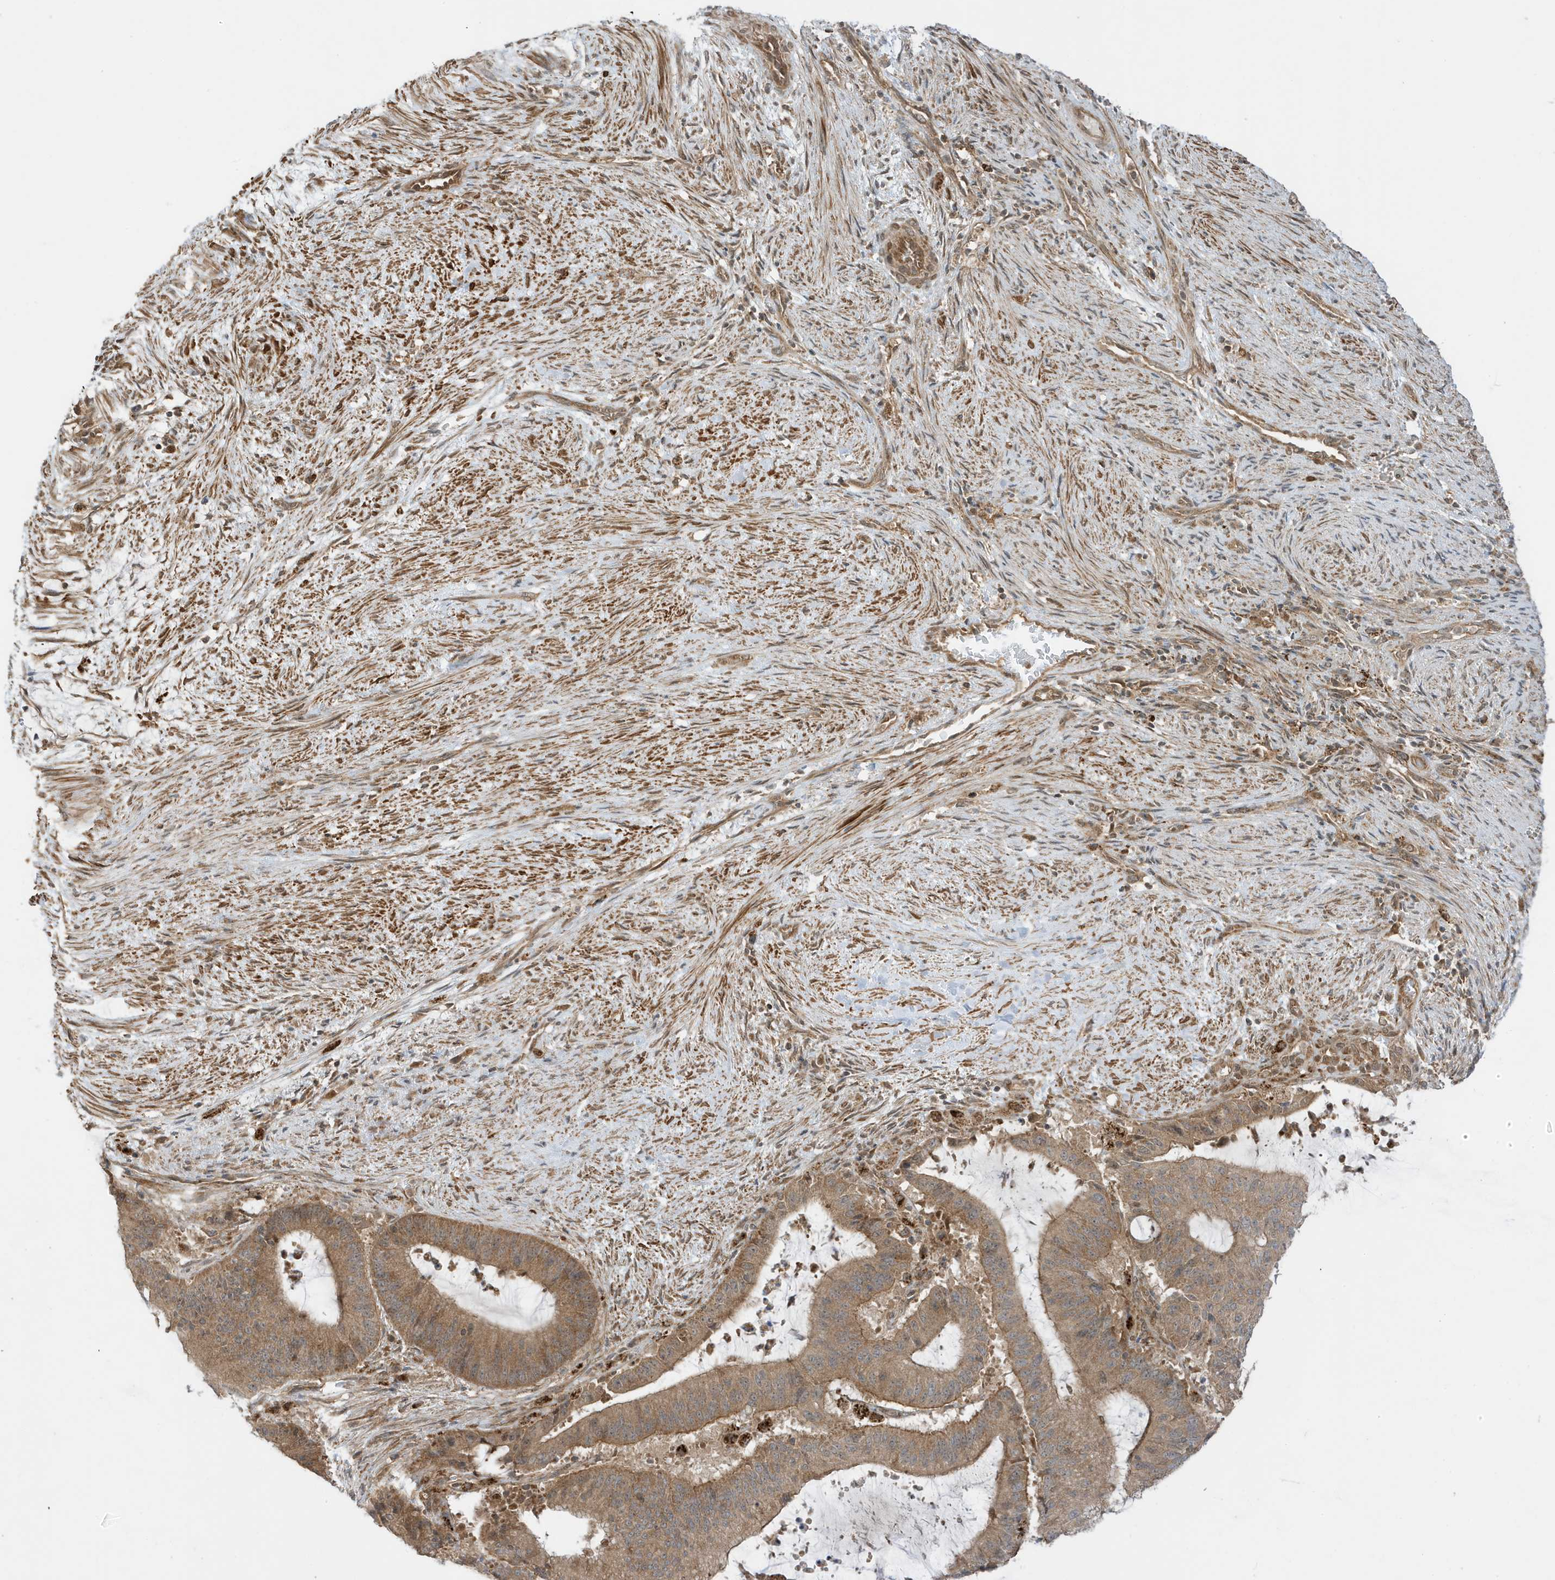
{"staining": {"intensity": "moderate", "quantity": ">75%", "location": "cytoplasmic/membranous"}, "tissue": "liver cancer", "cell_type": "Tumor cells", "image_type": "cancer", "snomed": [{"axis": "morphology", "description": "Normal tissue, NOS"}, {"axis": "morphology", "description": "Cholangiocarcinoma"}, {"axis": "topography", "description": "Liver"}, {"axis": "topography", "description": "Peripheral nerve tissue"}], "caption": "DAB (3,3'-diaminobenzidine) immunohistochemical staining of human cholangiocarcinoma (liver) demonstrates moderate cytoplasmic/membranous protein expression in about >75% of tumor cells. (DAB = brown stain, brightfield microscopy at high magnification).", "gene": "DHX36", "patient": {"sex": "female", "age": 73}}